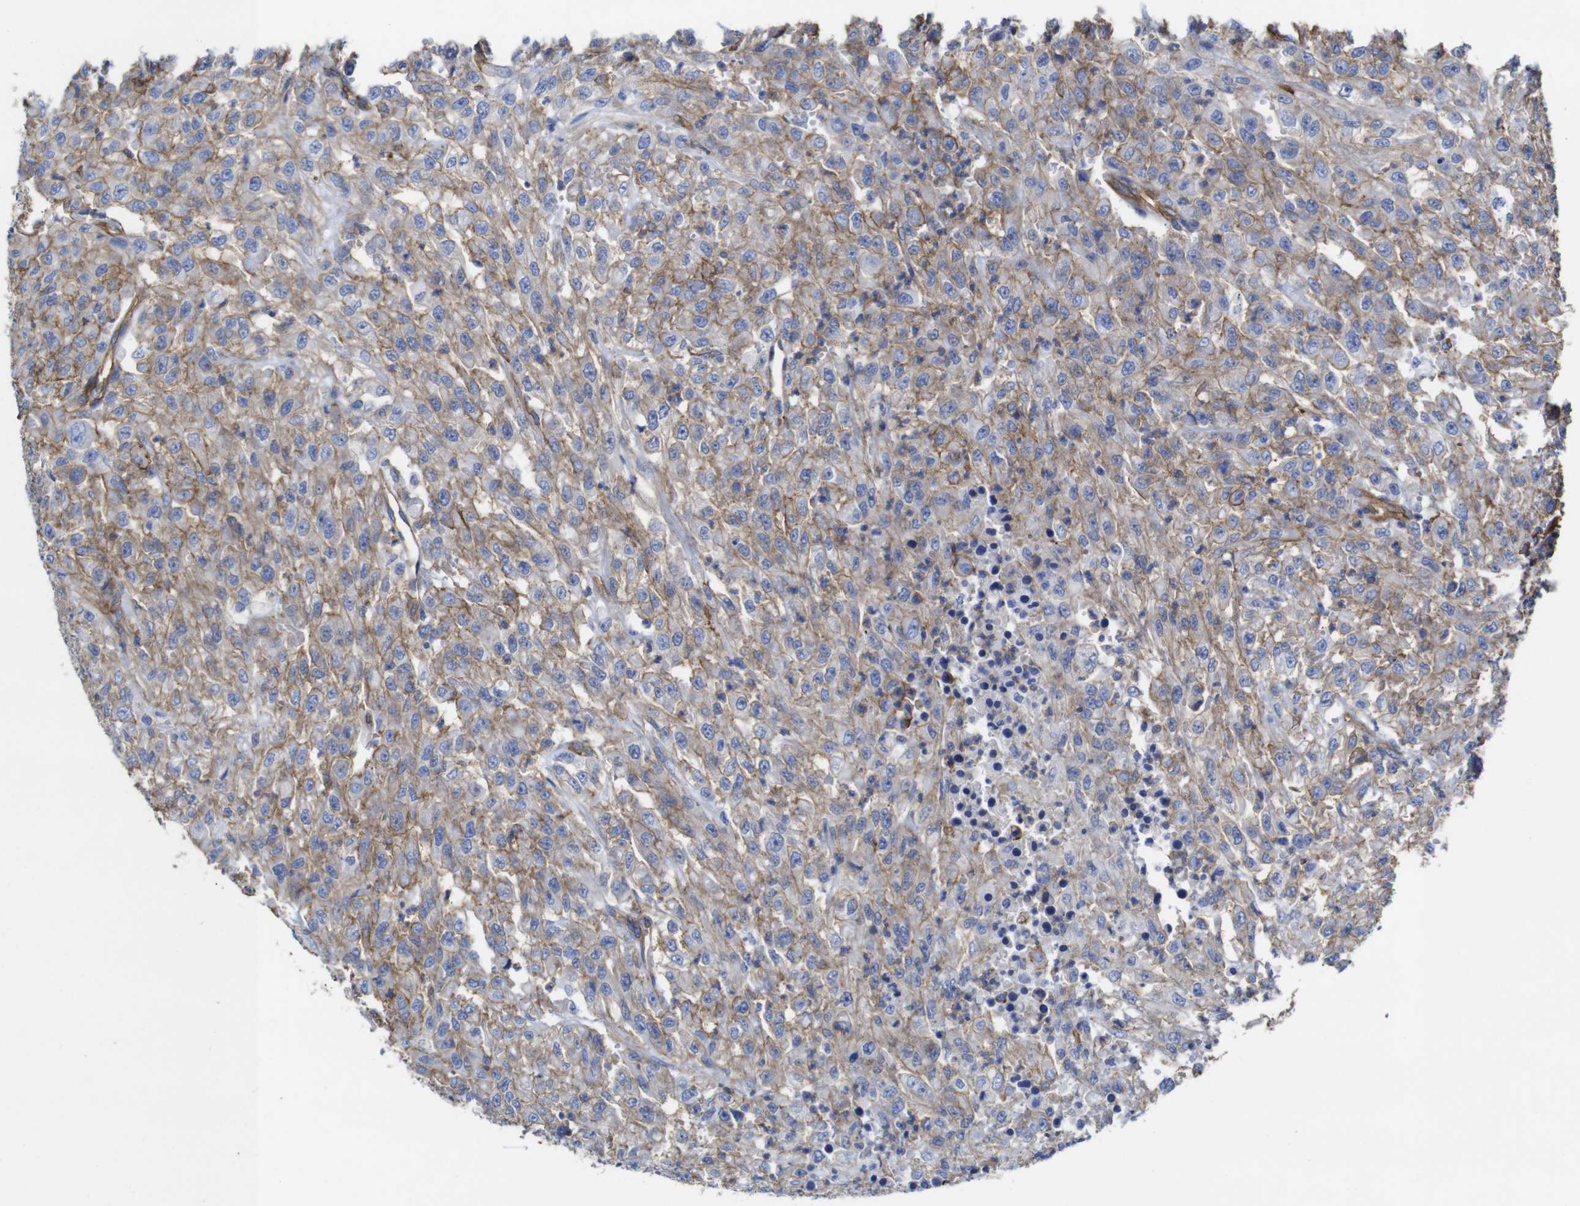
{"staining": {"intensity": "moderate", "quantity": ">75%", "location": "cytoplasmic/membranous"}, "tissue": "urothelial cancer", "cell_type": "Tumor cells", "image_type": "cancer", "snomed": [{"axis": "morphology", "description": "Urothelial carcinoma, High grade"}, {"axis": "topography", "description": "Urinary bladder"}], "caption": "High-grade urothelial carcinoma stained with a brown dye shows moderate cytoplasmic/membranous positive positivity in approximately >75% of tumor cells.", "gene": "SPTBN1", "patient": {"sex": "male", "age": 46}}